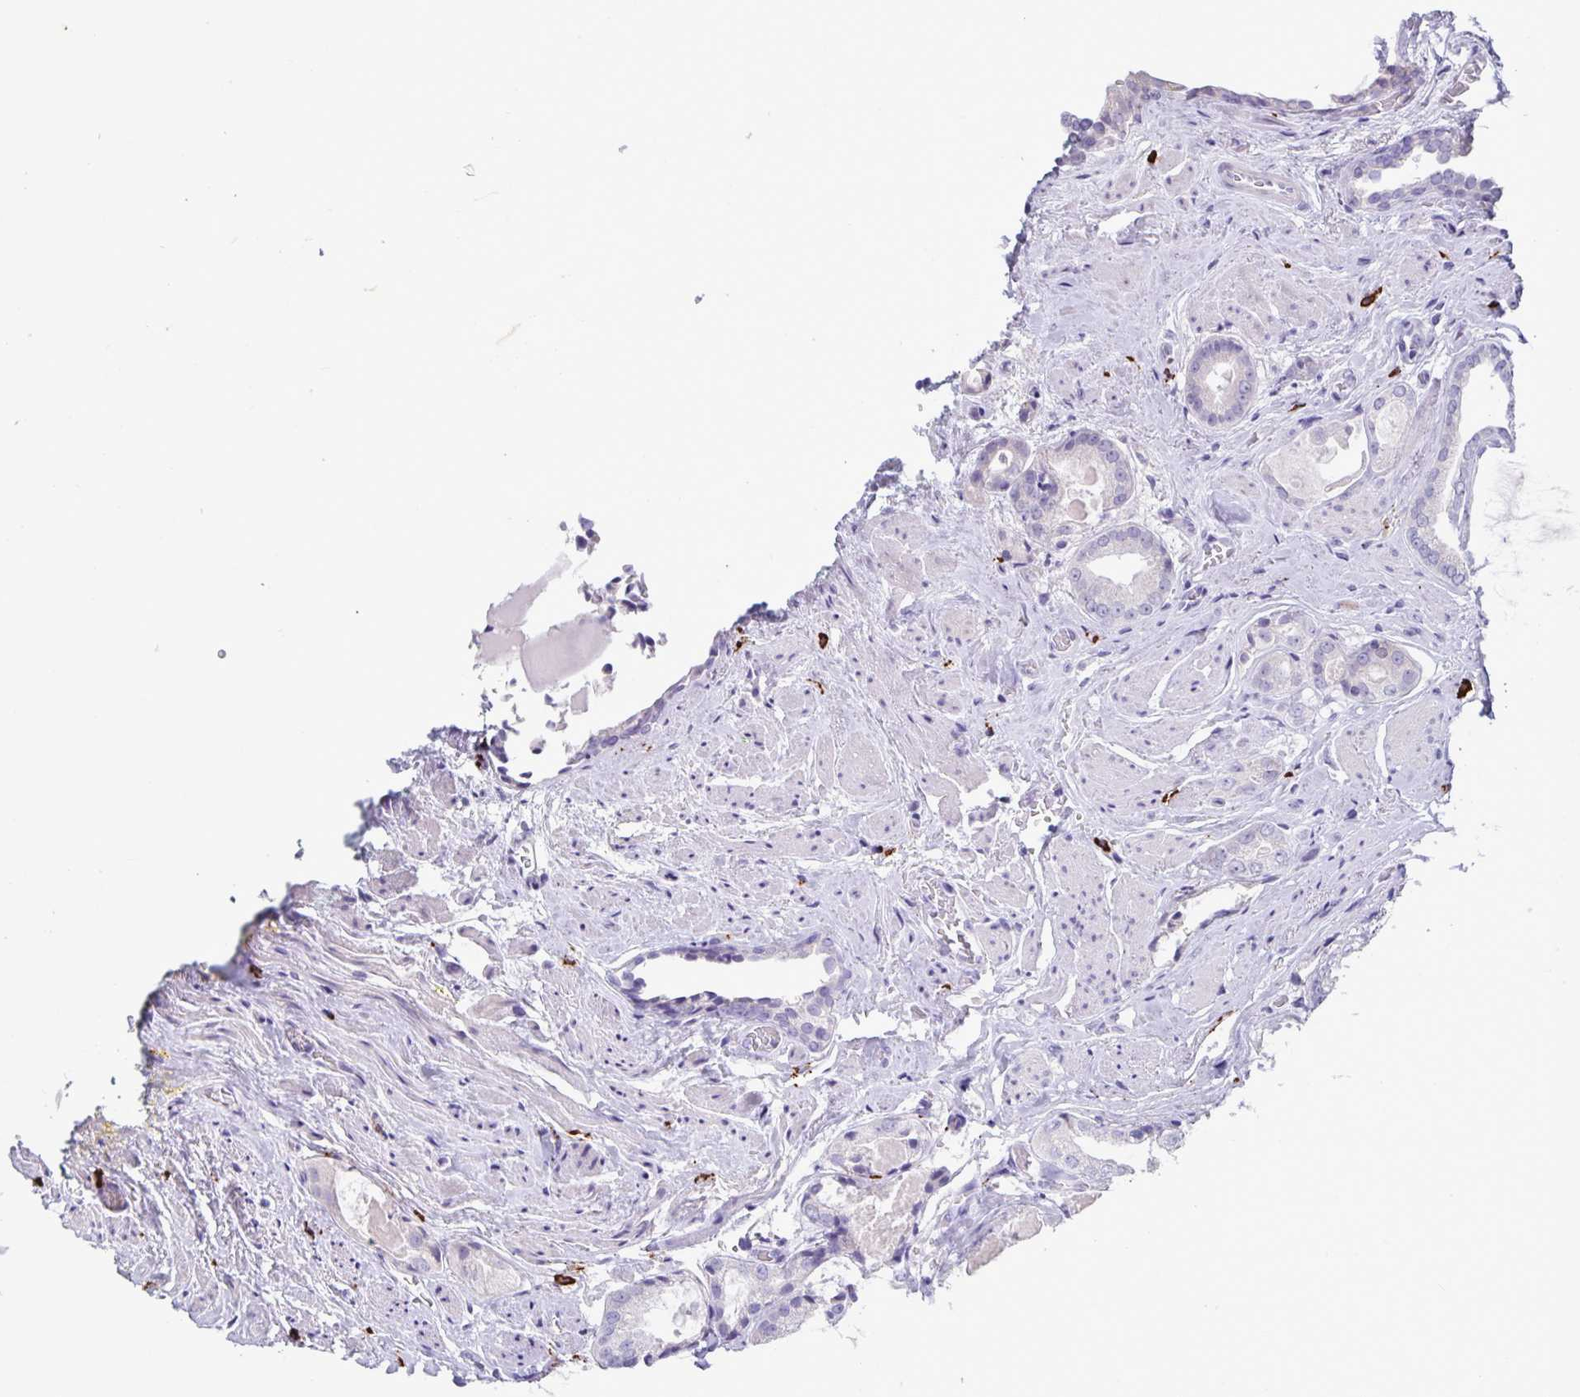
{"staining": {"intensity": "negative", "quantity": "none", "location": "none"}, "tissue": "prostate cancer", "cell_type": "Tumor cells", "image_type": "cancer", "snomed": [{"axis": "morphology", "description": "Adenocarcinoma, High grade"}, {"axis": "topography", "description": "Prostate"}], "caption": "IHC of human prostate cancer (high-grade adenocarcinoma) exhibits no staining in tumor cells.", "gene": "IBTK", "patient": {"sex": "male", "age": 65}}